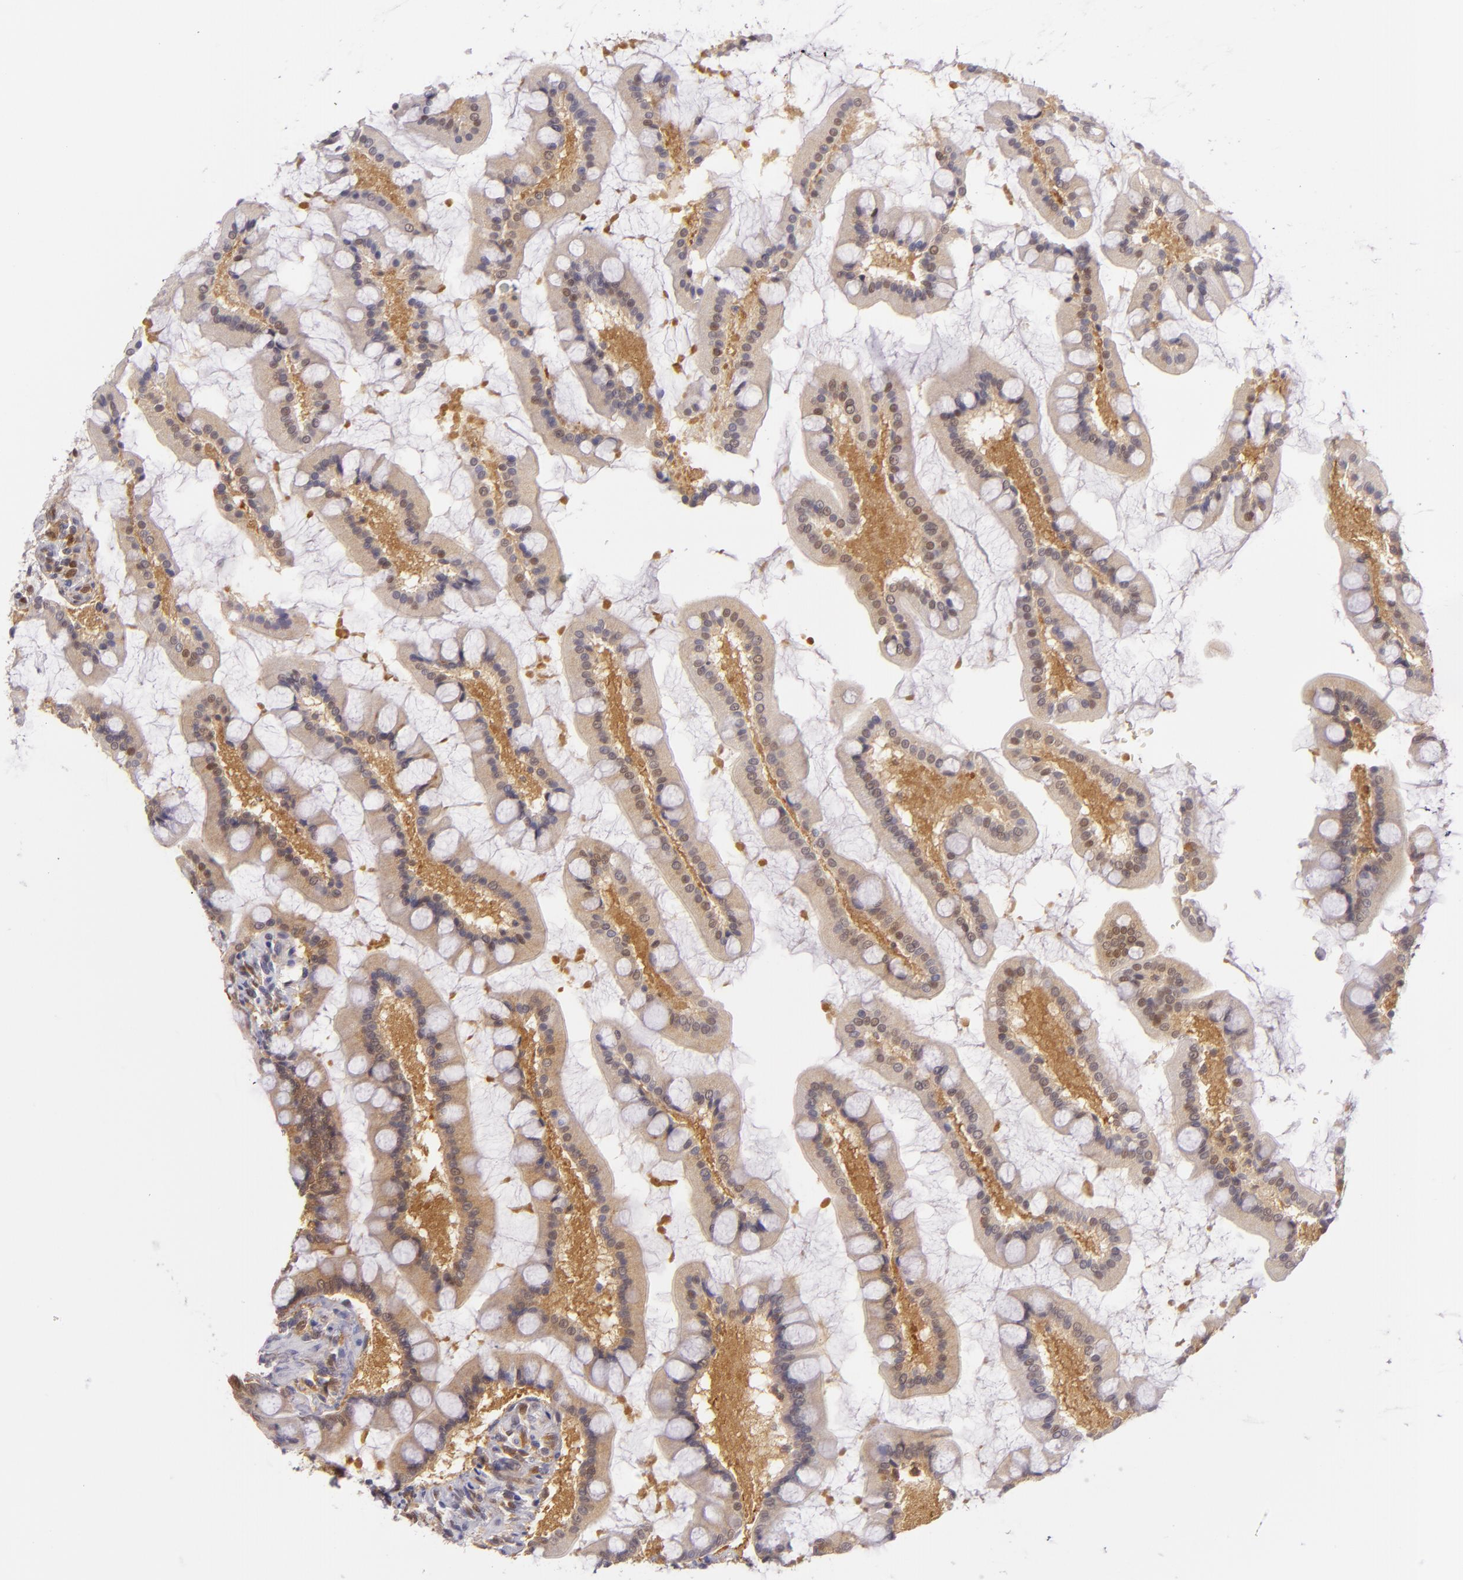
{"staining": {"intensity": "weak", "quantity": ">75%", "location": "cytoplasmic/membranous,nuclear"}, "tissue": "small intestine", "cell_type": "Glandular cells", "image_type": "normal", "snomed": [{"axis": "morphology", "description": "Normal tissue, NOS"}, {"axis": "topography", "description": "Small intestine"}], "caption": "Benign small intestine displays weak cytoplasmic/membranous,nuclear expression in approximately >75% of glandular cells, visualized by immunohistochemistry.", "gene": "HSPH1", "patient": {"sex": "male", "age": 41}}